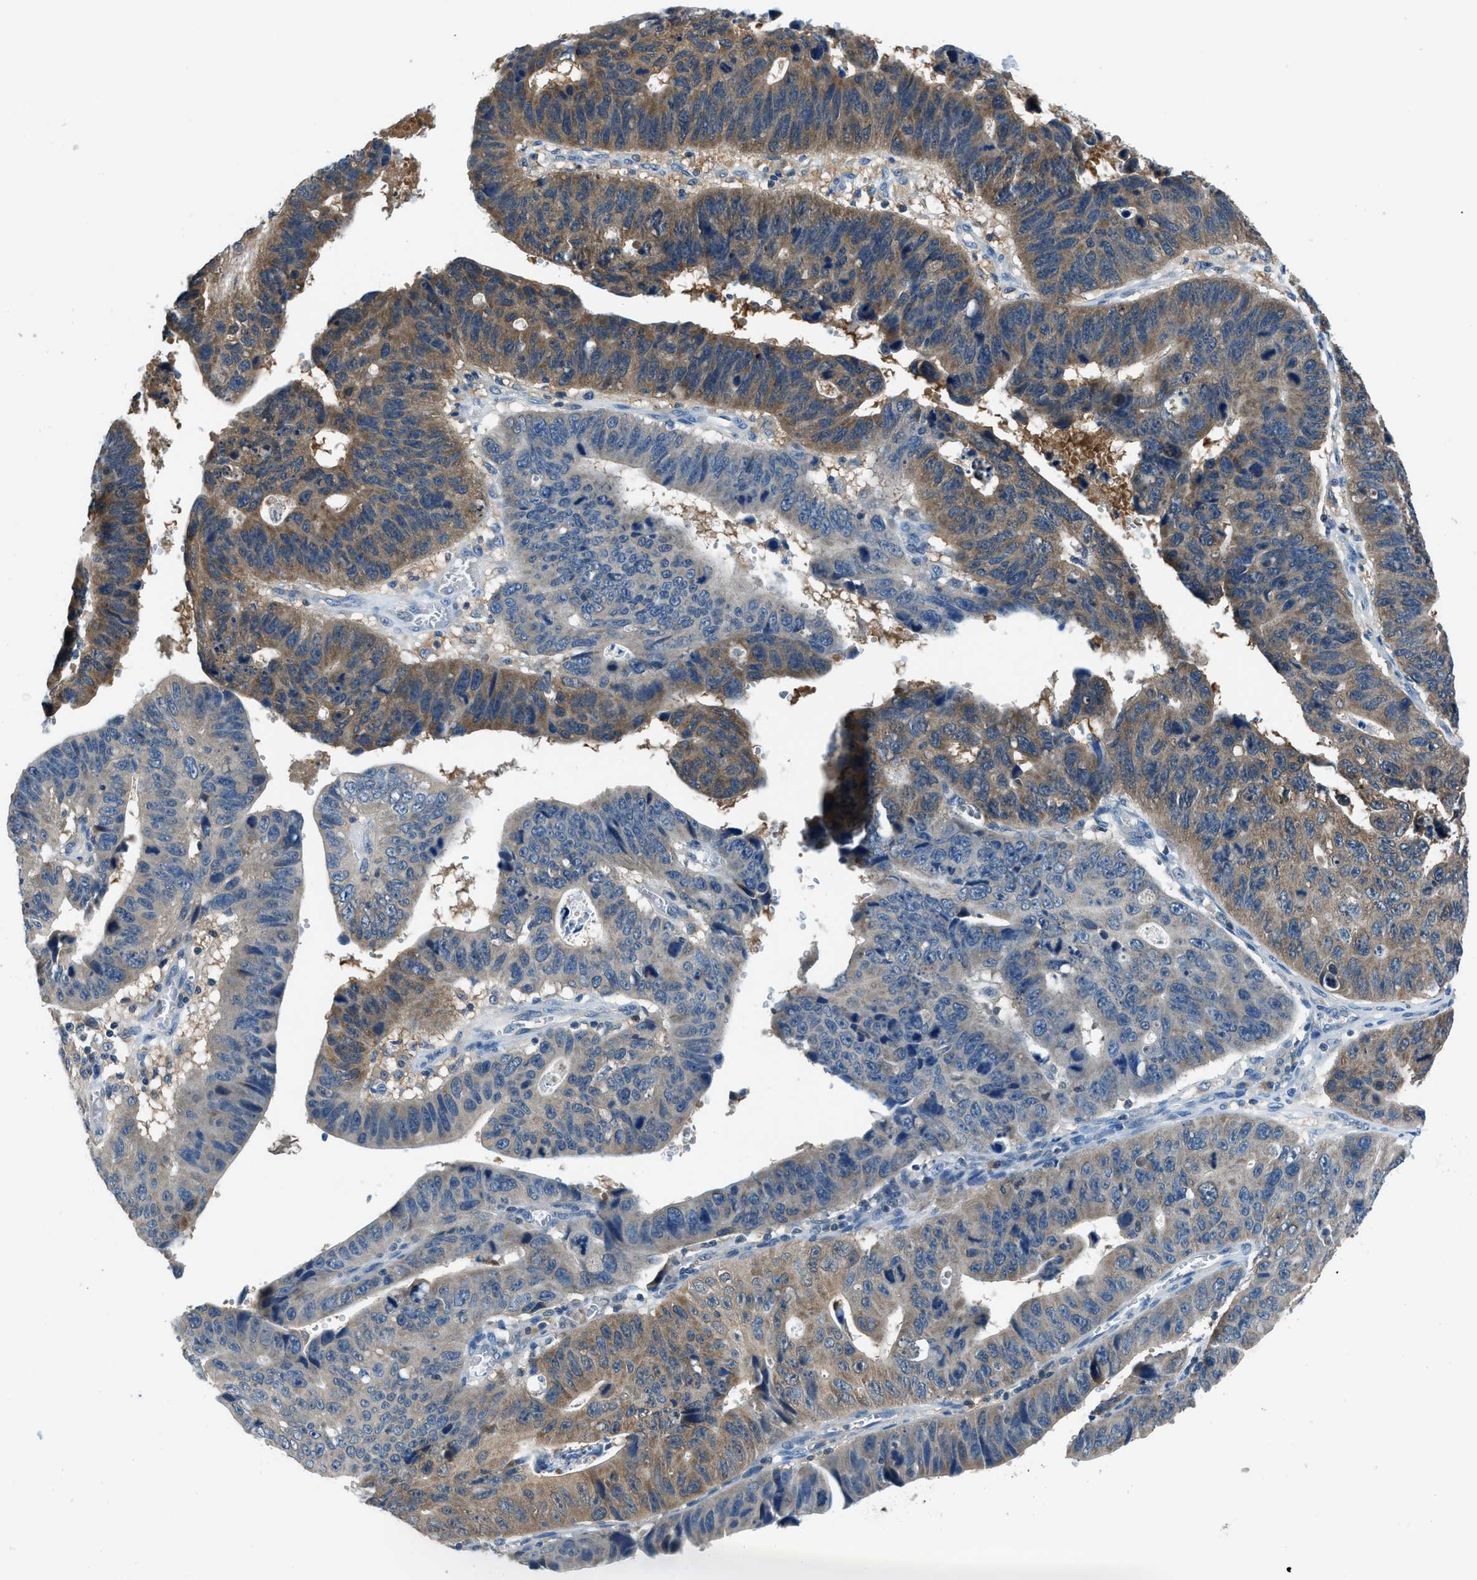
{"staining": {"intensity": "moderate", "quantity": "25%-75%", "location": "cytoplasmic/membranous"}, "tissue": "stomach cancer", "cell_type": "Tumor cells", "image_type": "cancer", "snomed": [{"axis": "morphology", "description": "Adenocarcinoma, NOS"}, {"axis": "topography", "description": "Stomach"}], "caption": "An immunohistochemistry (IHC) micrograph of neoplastic tissue is shown. Protein staining in brown shows moderate cytoplasmic/membranous positivity in stomach cancer (adenocarcinoma) within tumor cells.", "gene": "ACP1", "patient": {"sex": "male", "age": 59}}